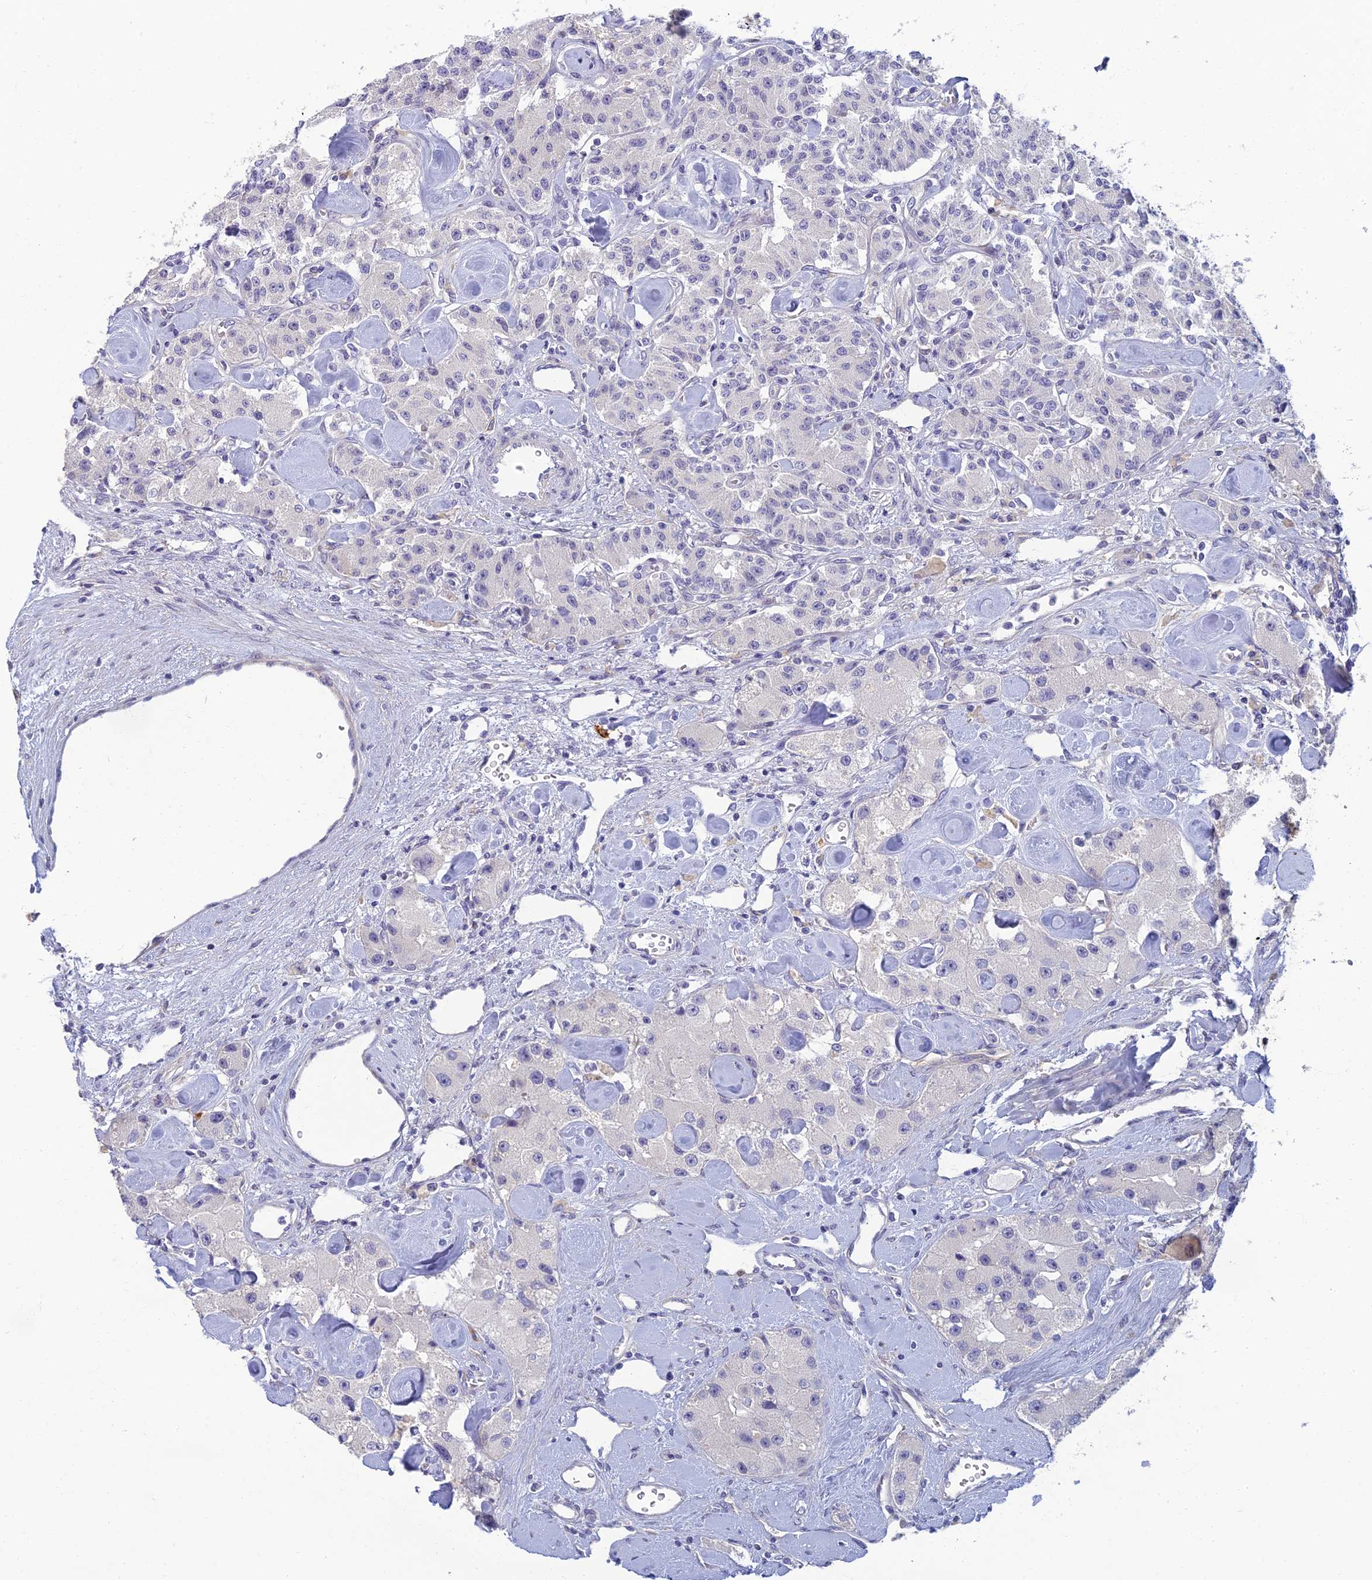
{"staining": {"intensity": "negative", "quantity": "none", "location": "none"}, "tissue": "carcinoid", "cell_type": "Tumor cells", "image_type": "cancer", "snomed": [{"axis": "morphology", "description": "Carcinoid, malignant, NOS"}, {"axis": "topography", "description": "Pancreas"}], "caption": "An image of carcinoid stained for a protein exhibits no brown staining in tumor cells.", "gene": "NEURL1", "patient": {"sex": "male", "age": 41}}